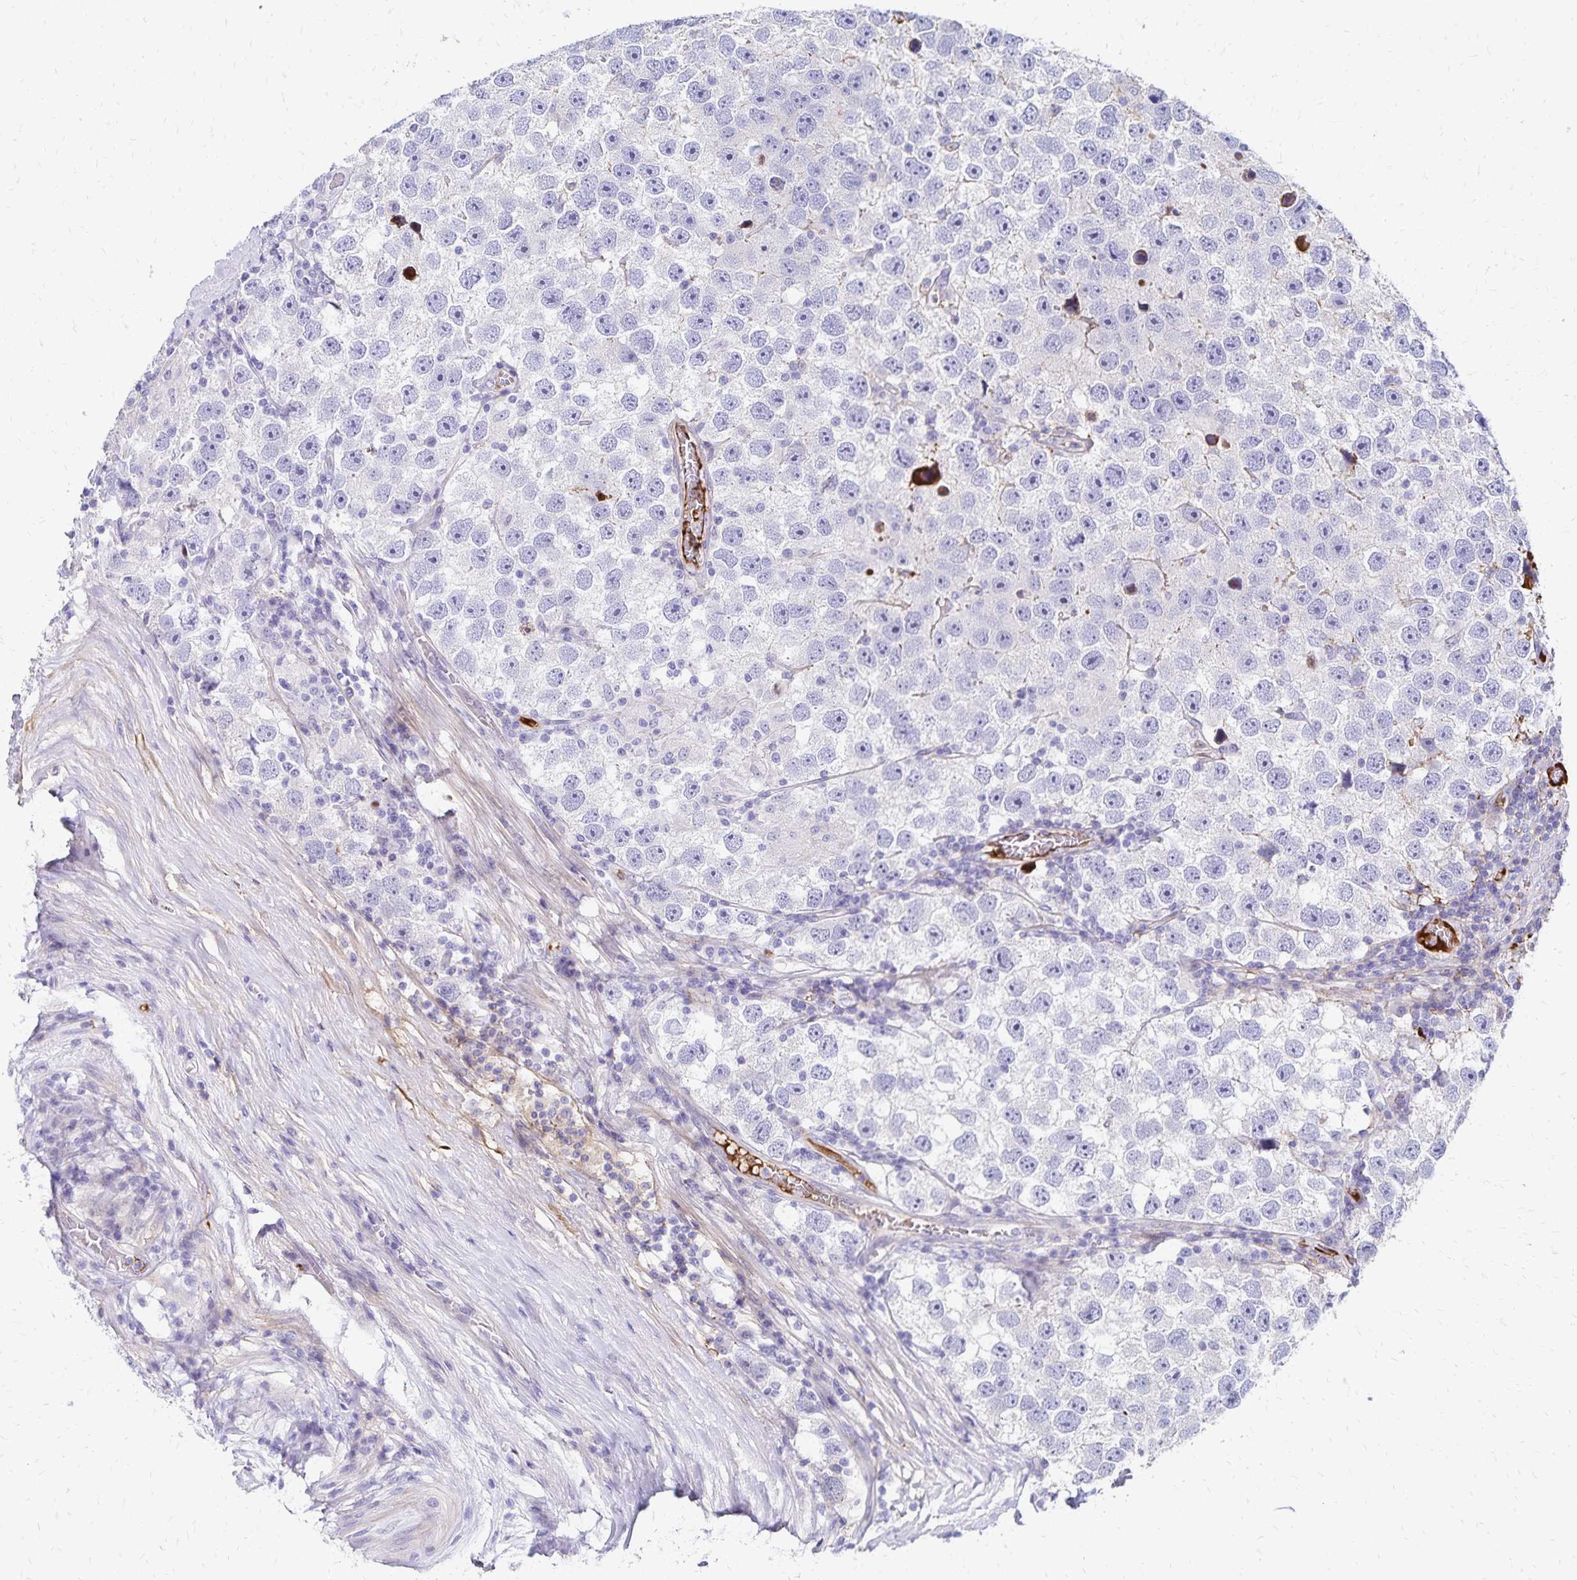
{"staining": {"intensity": "negative", "quantity": "none", "location": "none"}, "tissue": "testis cancer", "cell_type": "Tumor cells", "image_type": "cancer", "snomed": [{"axis": "morphology", "description": "Seminoma, NOS"}, {"axis": "topography", "description": "Testis"}], "caption": "The histopathology image displays no significant positivity in tumor cells of testis cancer. Nuclei are stained in blue.", "gene": "NECAP1", "patient": {"sex": "male", "age": 26}}